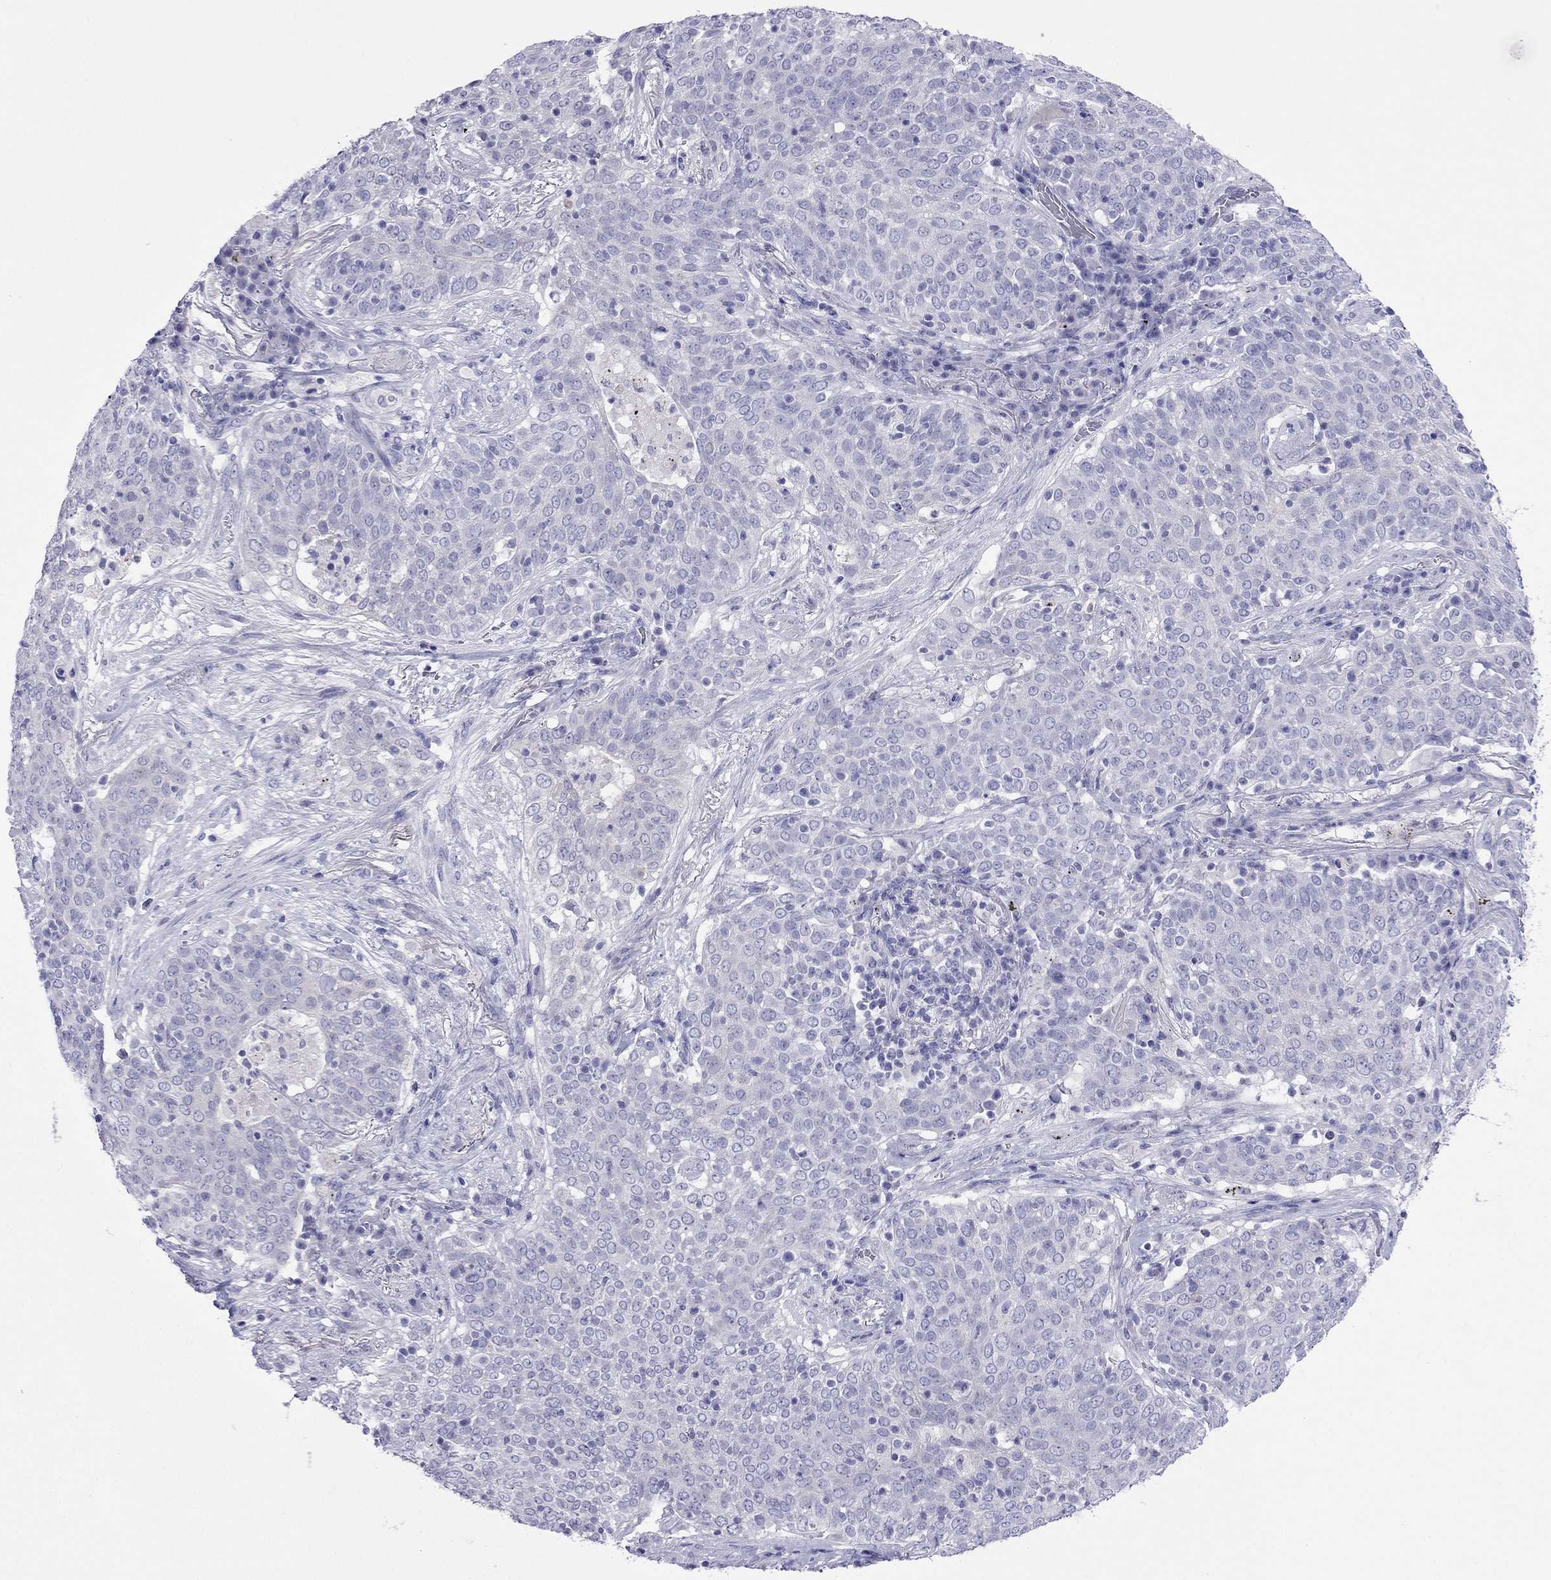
{"staining": {"intensity": "negative", "quantity": "none", "location": "none"}, "tissue": "lung cancer", "cell_type": "Tumor cells", "image_type": "cancer", "snomed": [{"axis": "morphology", "description": "Squamous cell carcinoma, NOS"}, {"axis": "topography", "description": "Lung"}], "caption": "IHC histopathology image of lung cancer (squamous cell carcinoma) stained for a protein (brown), which displays no expression in tumor cells.", "gene": "PCDHA6", "patient": {"sex": "male", "age": 82}}